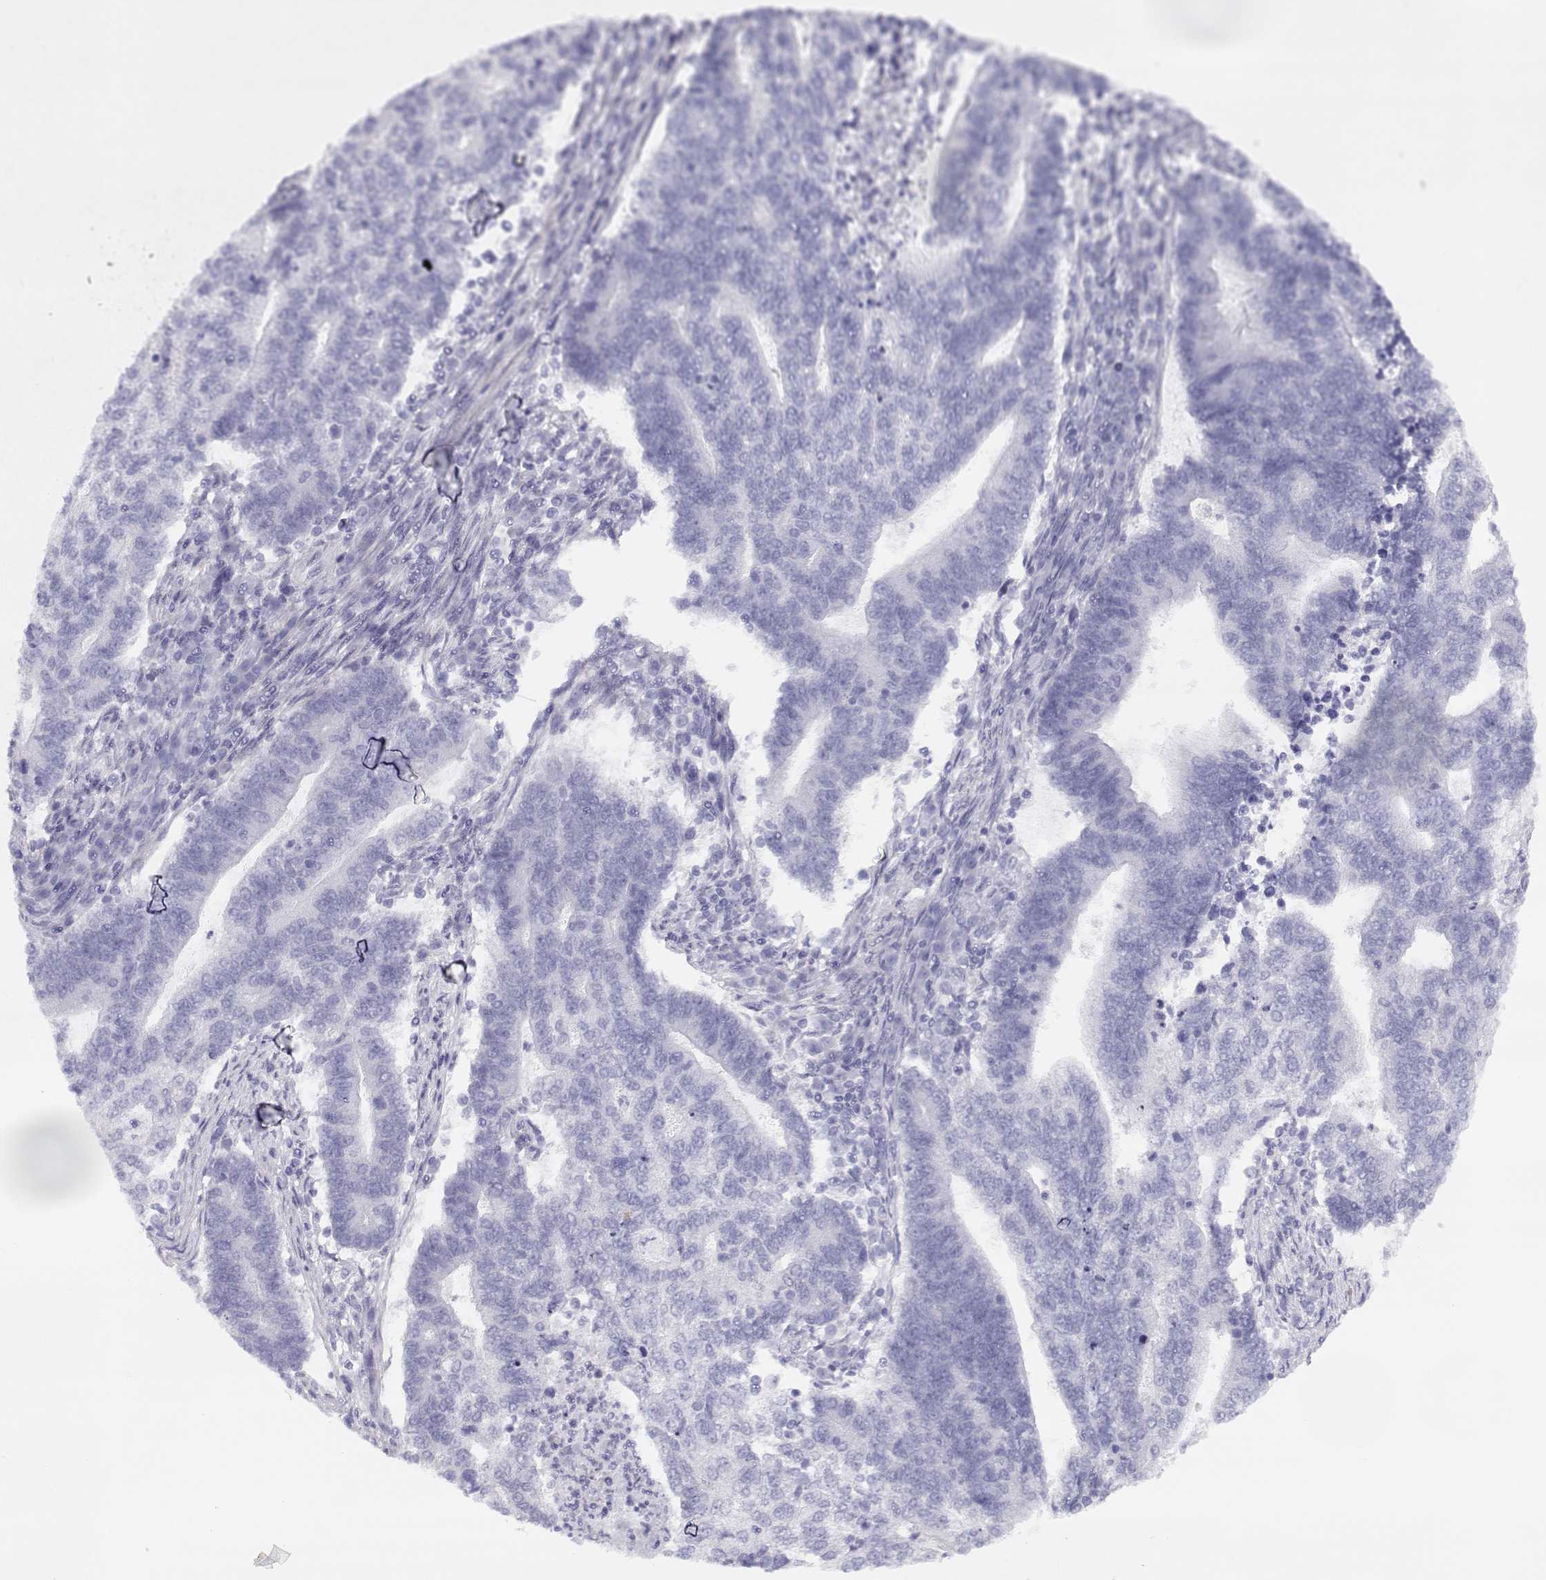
{"staining": {"intensity": "negative", "quantity": "none", "location": "none"}, "tissue": "endometrial cancer", "cell_type": "Tumor cells", "image_type": "cancer", "snomed": [{"axis": "morphology", "description": "Adenocarcinoma, NOS"}, {"axis": "topography", "description": "Uterus"}, {"axis": "topography", "description": "Endometrium"}], "caption": "This micrograph is of endometrial cancer (adenocarcinoma) stained with immunohistochemistry (IHC) to label a protein in brown with the nuclei are counter-stained blue. There is no staining in tumor cells.", "gene": "CREB3L3", "patient": {"sex": "female", "age": 54}}